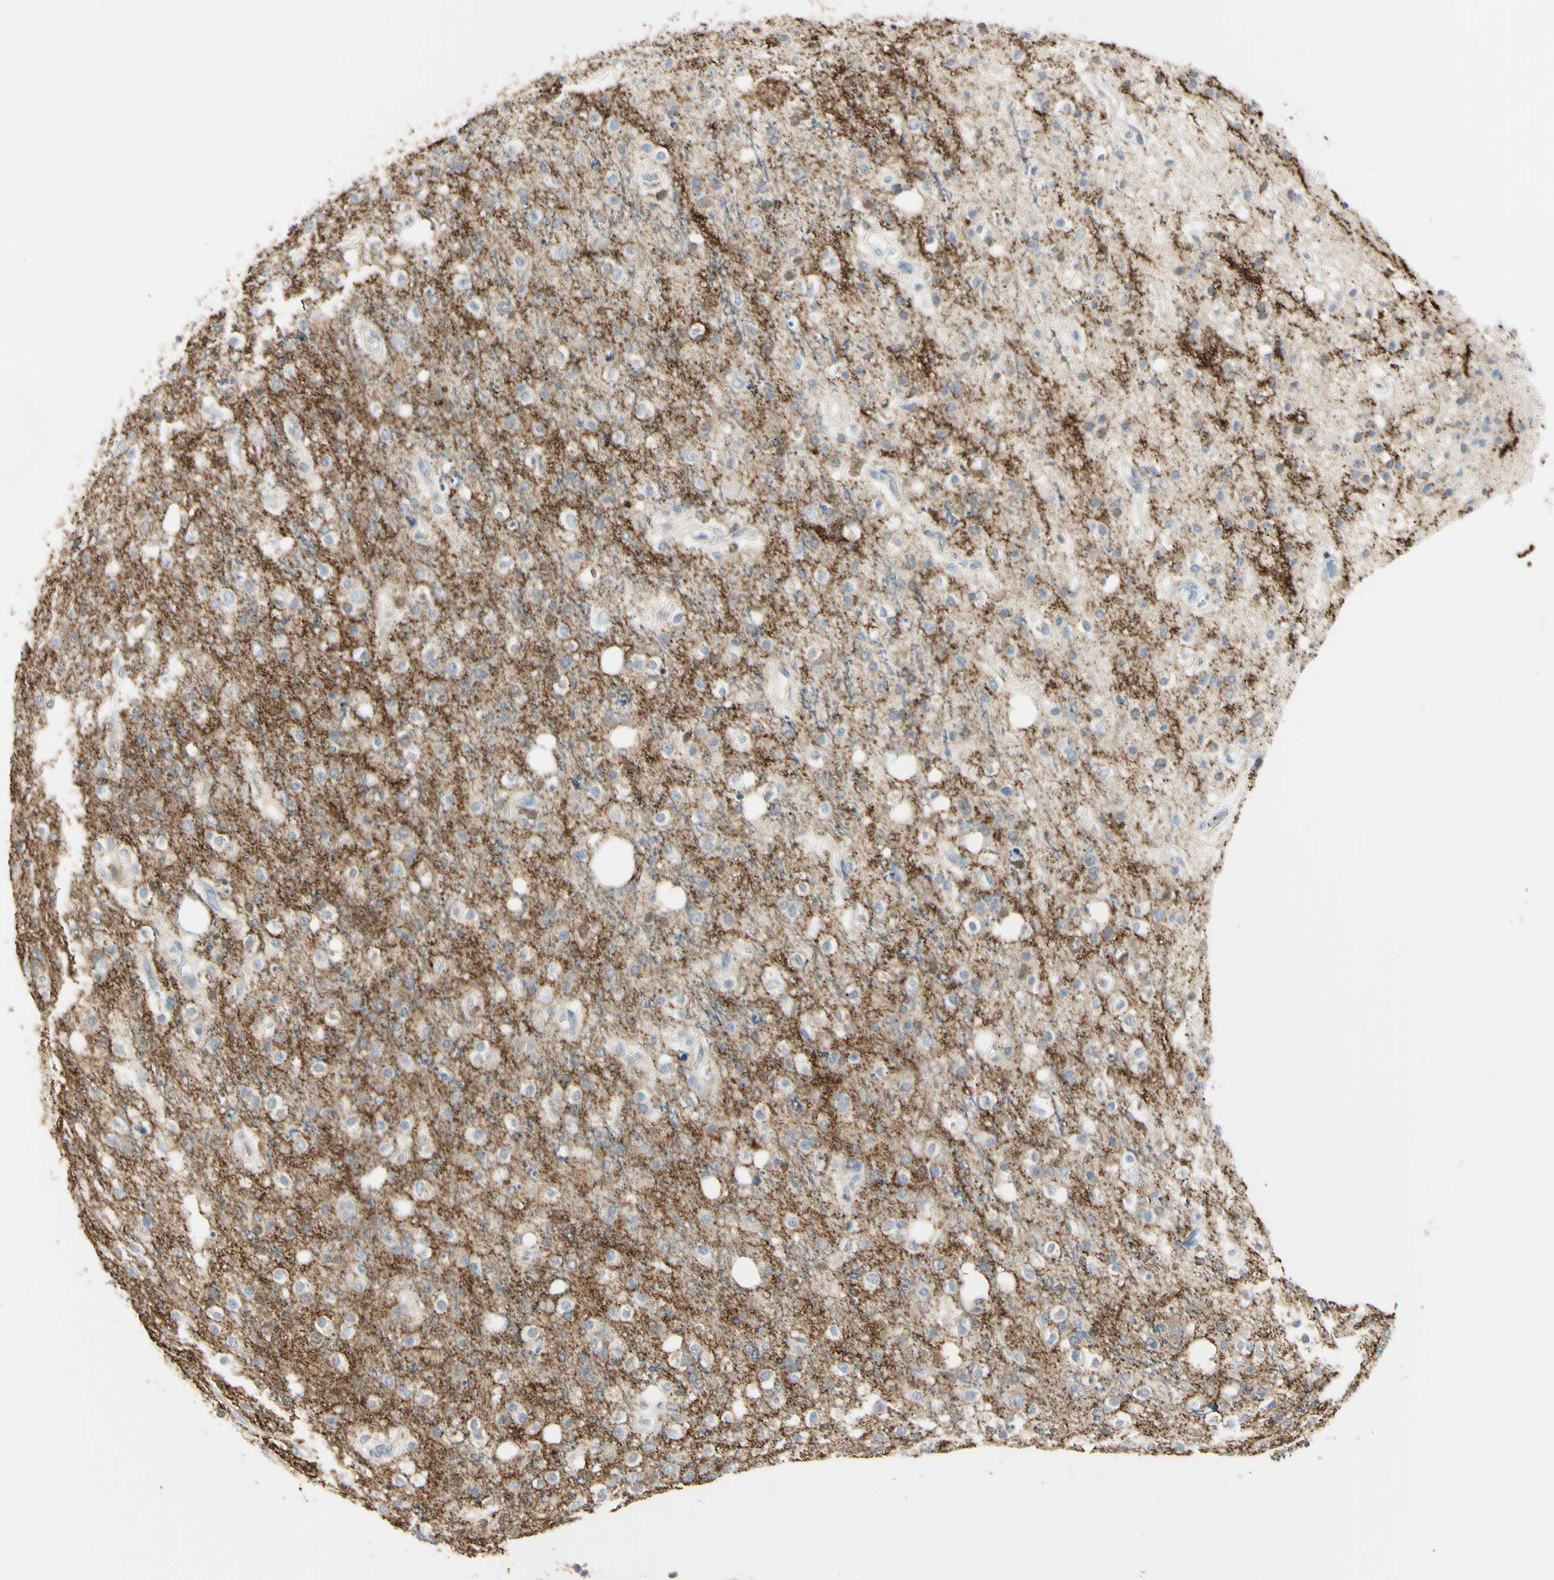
{"staining": {"intensity": "weak", "quantity": ">75%", "location": "cytoplasmic/membranous"}, "tissue": "glioma", "cell_type": "Tumor cells", "image_type": "cancer", "snomed": [{"axis": "morphology", "description": "Glioma, malignant, High grade"}, {"axis": "topography", "description": "Brain"}], "caption": "A high-resolution image shows immunohistochemistry (IHC) staining of malignant high-grade glioma, which shows weak cytoplasmic/membranous positivity in about >75% of tumor cells.", "gene": "CYRIB", "patient": {"sex": "male", "age": 47}}